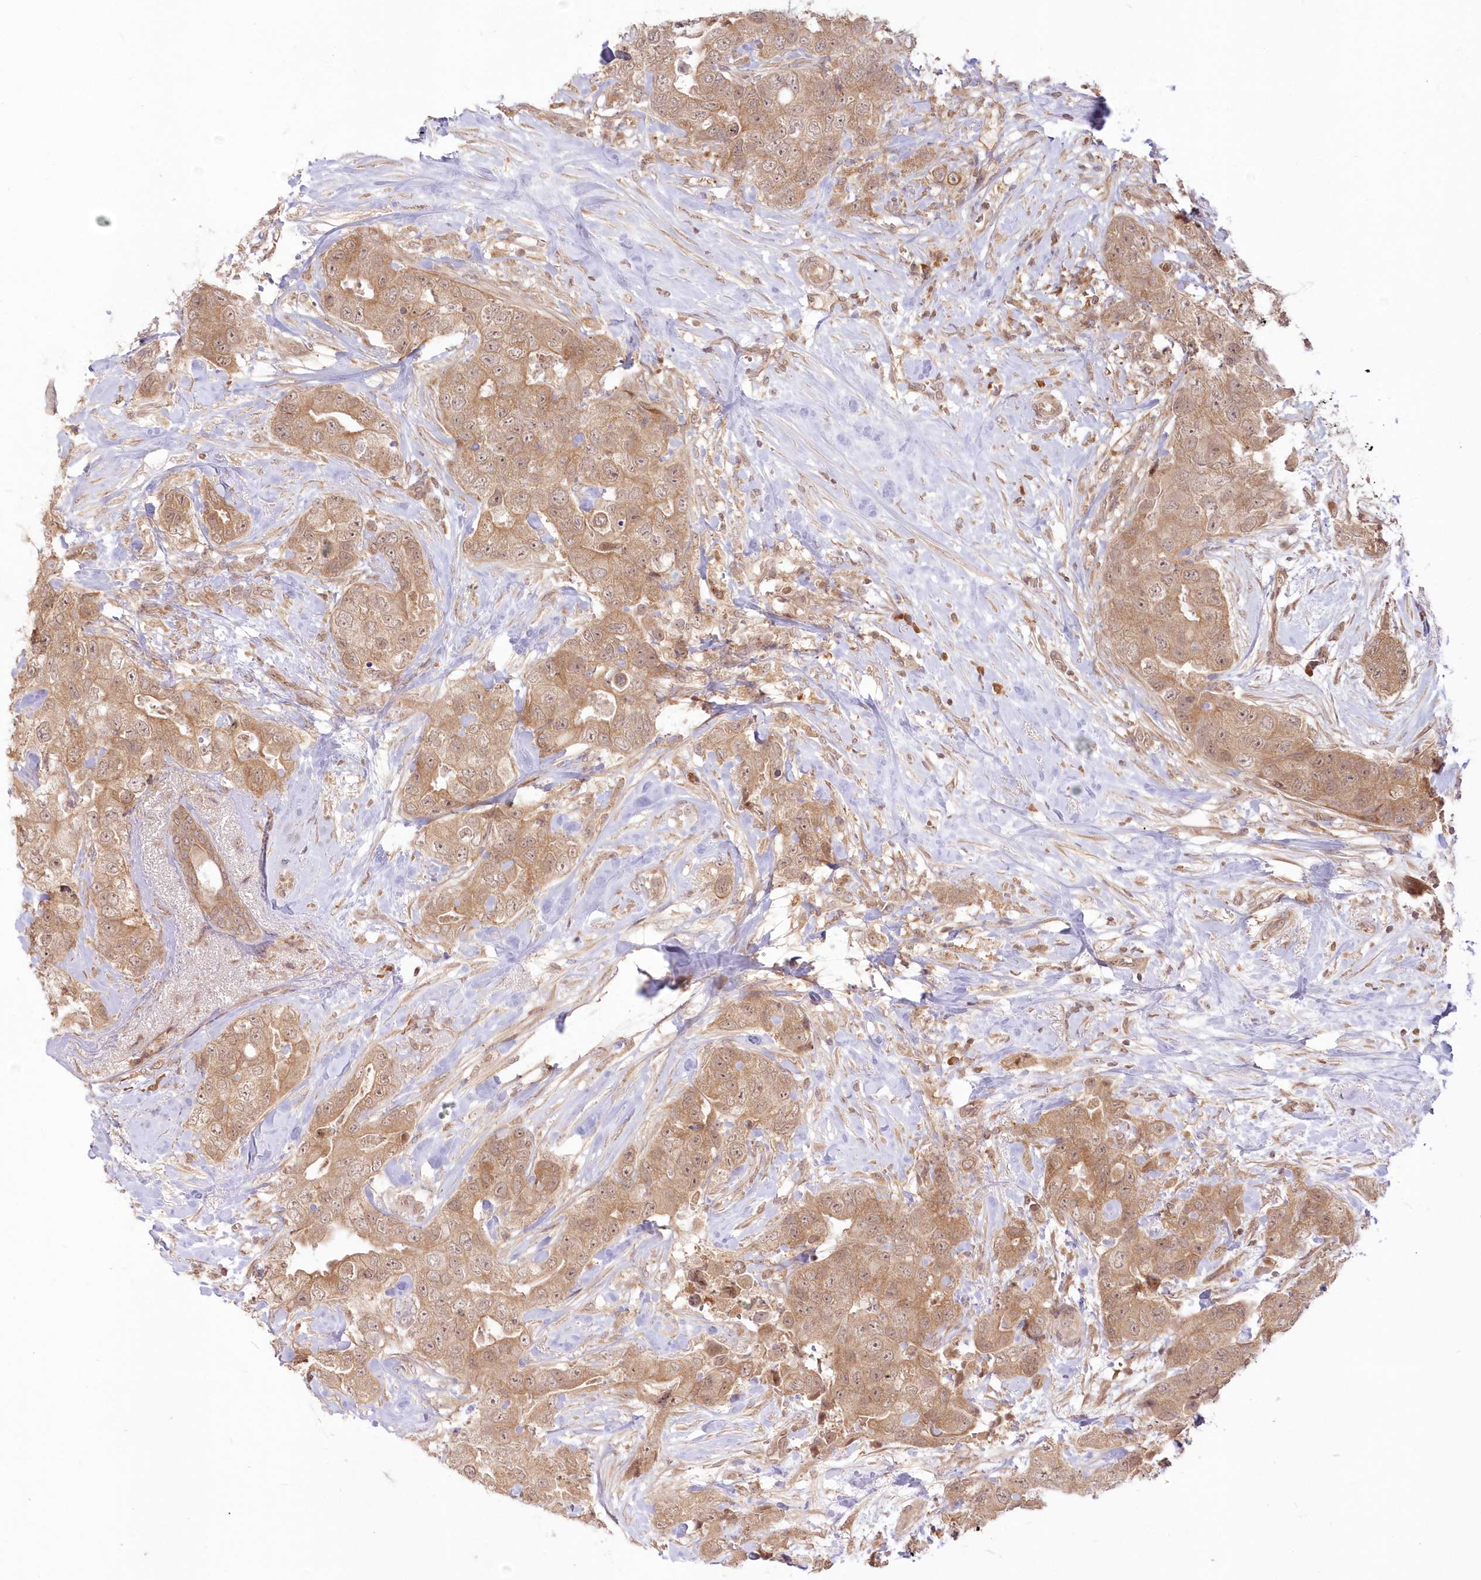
{"staining": {"intensity": "moderate", "quantity": ">75%", "location": "cytoplasmic/membranous,nuclear"}, "tissue": "breast cancer", "cell_type": "Tumor cells", "image_type": "cancer", "snomed": [{"axis": "morphology", "description": "Duct carcinoma"}, {"axis": "topography", "description": "Breast"}], "caption": "This is a histology image of IHC staining of breast cancer (invasive ductal carcinoma), which shows moderate positivity in the cytoplasmic/membranous and nuclear of tumor cells.", "gene": "MTMR3", "patient": {"sex": "female", "age": 62}}